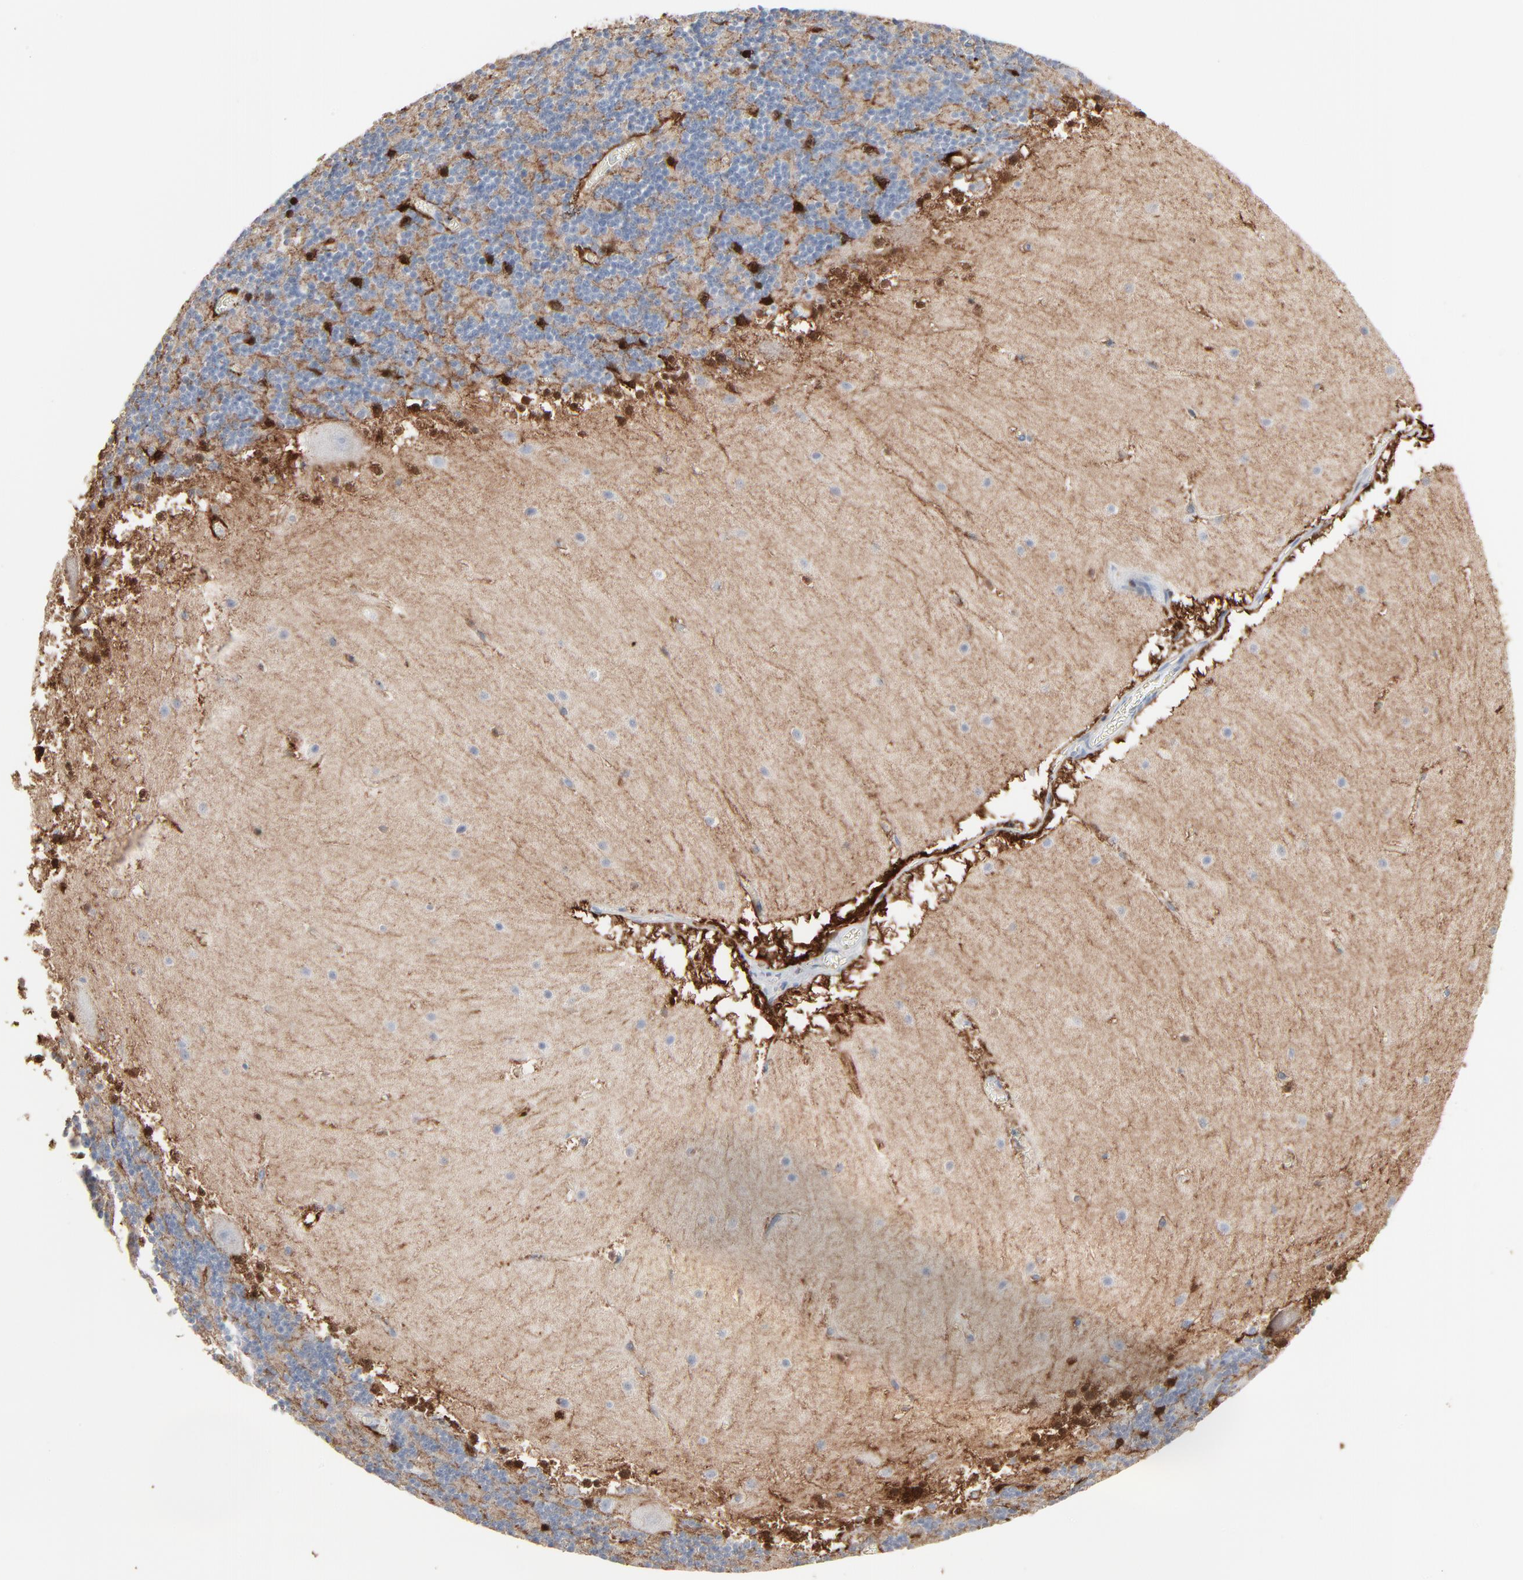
{"staining": {"intensity": "strong", "quantity": "<25%", "location": "nuclear"}, "tissue": "cerebellum", "cell_type": "Cells in granular layer", "image_type": "normal", "snomed": [{"axis": "morphology", "description": "Normal tissue, NOS"}, {"axis": "topography", "description": "Cerebellum"}], "caption": "The photomicrograph shows staining of unremarkable cerebellum, revealing strong nuclear protein staining (brown color) within cells in granular layer.", "gene": "PHGDH", "patient": {"sex": "male", "age": 45}}